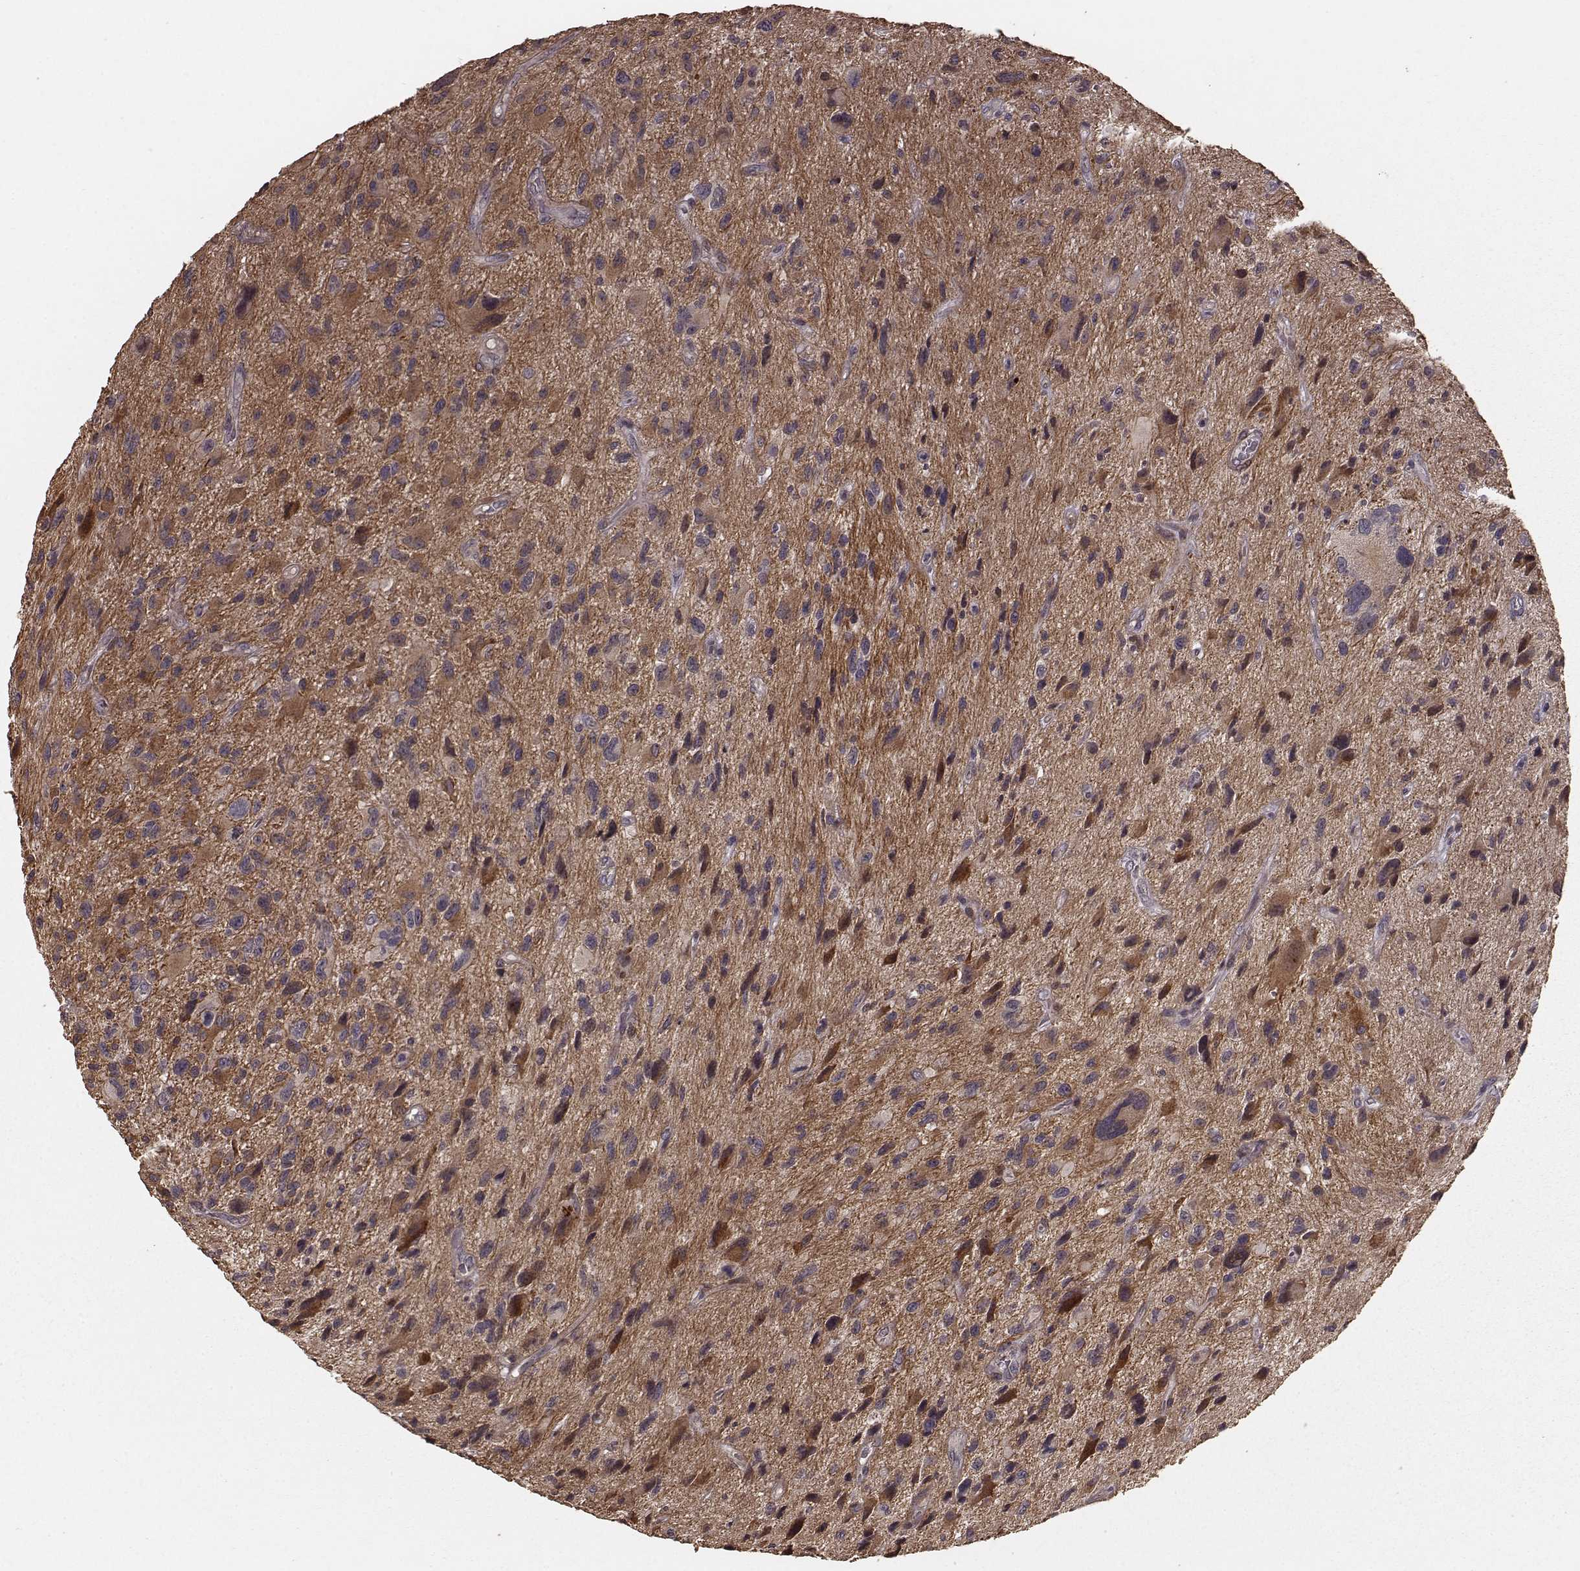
{"staining": {"intensity": "strong", "quantity": "25%-75%", "location": "cytoplasmic/membranous"}, "tissue": "glioma", "cell_type": "Tumor cells", "image_type": "cancer", "snomed": [{"axis": "morphology", "description": "Glioma, malignant, NOS"}, {"axis": "morphology", "description": "Glioma, malignant, High grade"}, {"axis": "topography", "description": "Brain"}], "caption": "Immunohistochemical staining of human glioma displays strong cytoplasmic/membranous protein expression in about 25%-75% of tumor cells.", "gene": "USP15", "patient": {"sex": "female", "age": 71}}